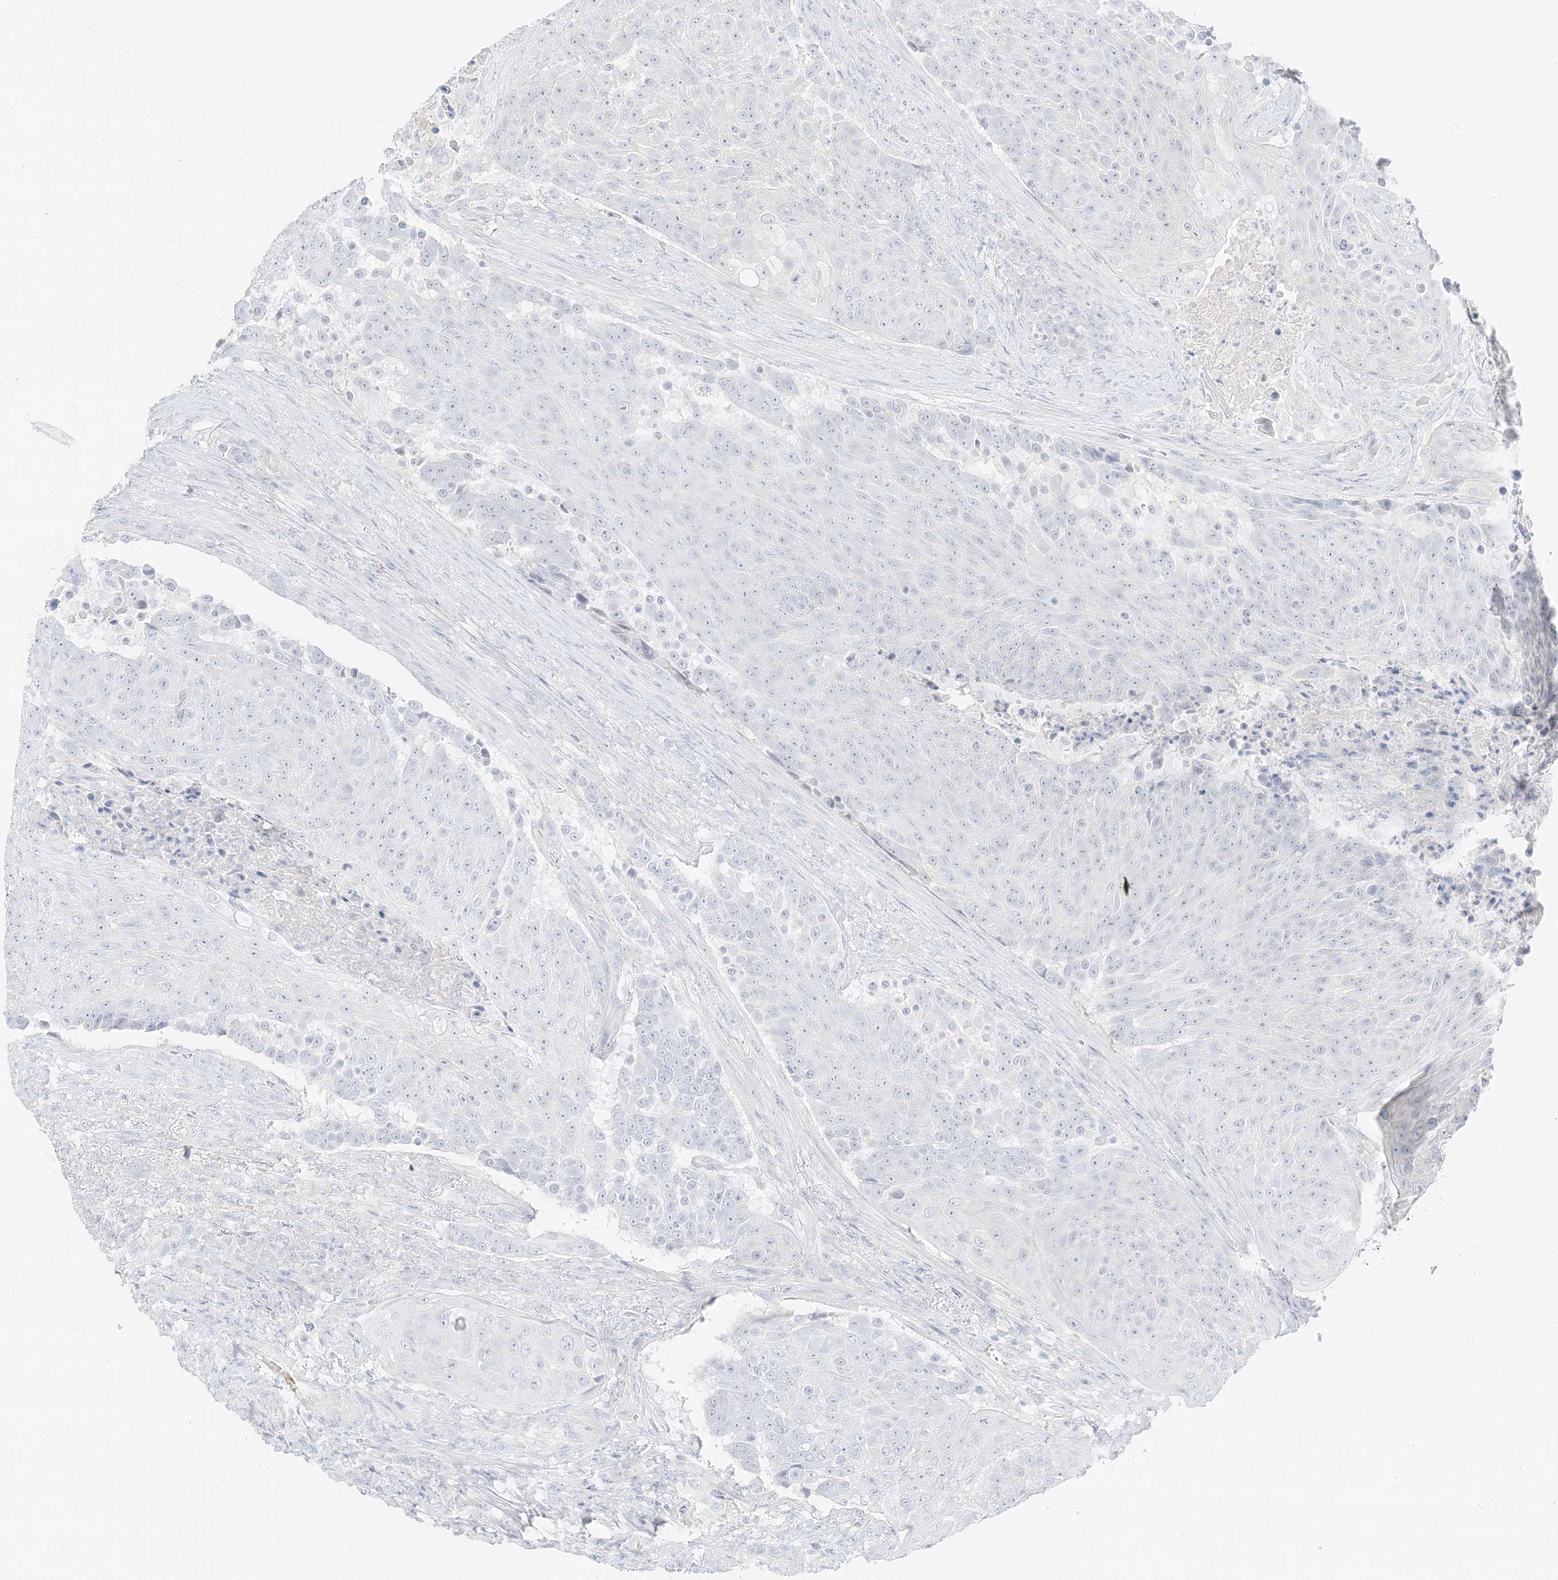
{"staining": {"intensity": "negative", "quantity": "none", "location": "none"}, "tissue": "urothelial cancer", "cell_type": "Tumor cells", "image_type": "cancer", "snomed": [{"axis": "morphology", "description": "Urothelial carcinoma, High grade"}, {"axis": "topography", "description": "Urinary bladder"}], "caption": "Tumor cells show no significant positivity in urothelial cancer. Nuclei are stained in blue.", "gene": "ZBTB41", "patient": {"sex": "female", "age": 63}}